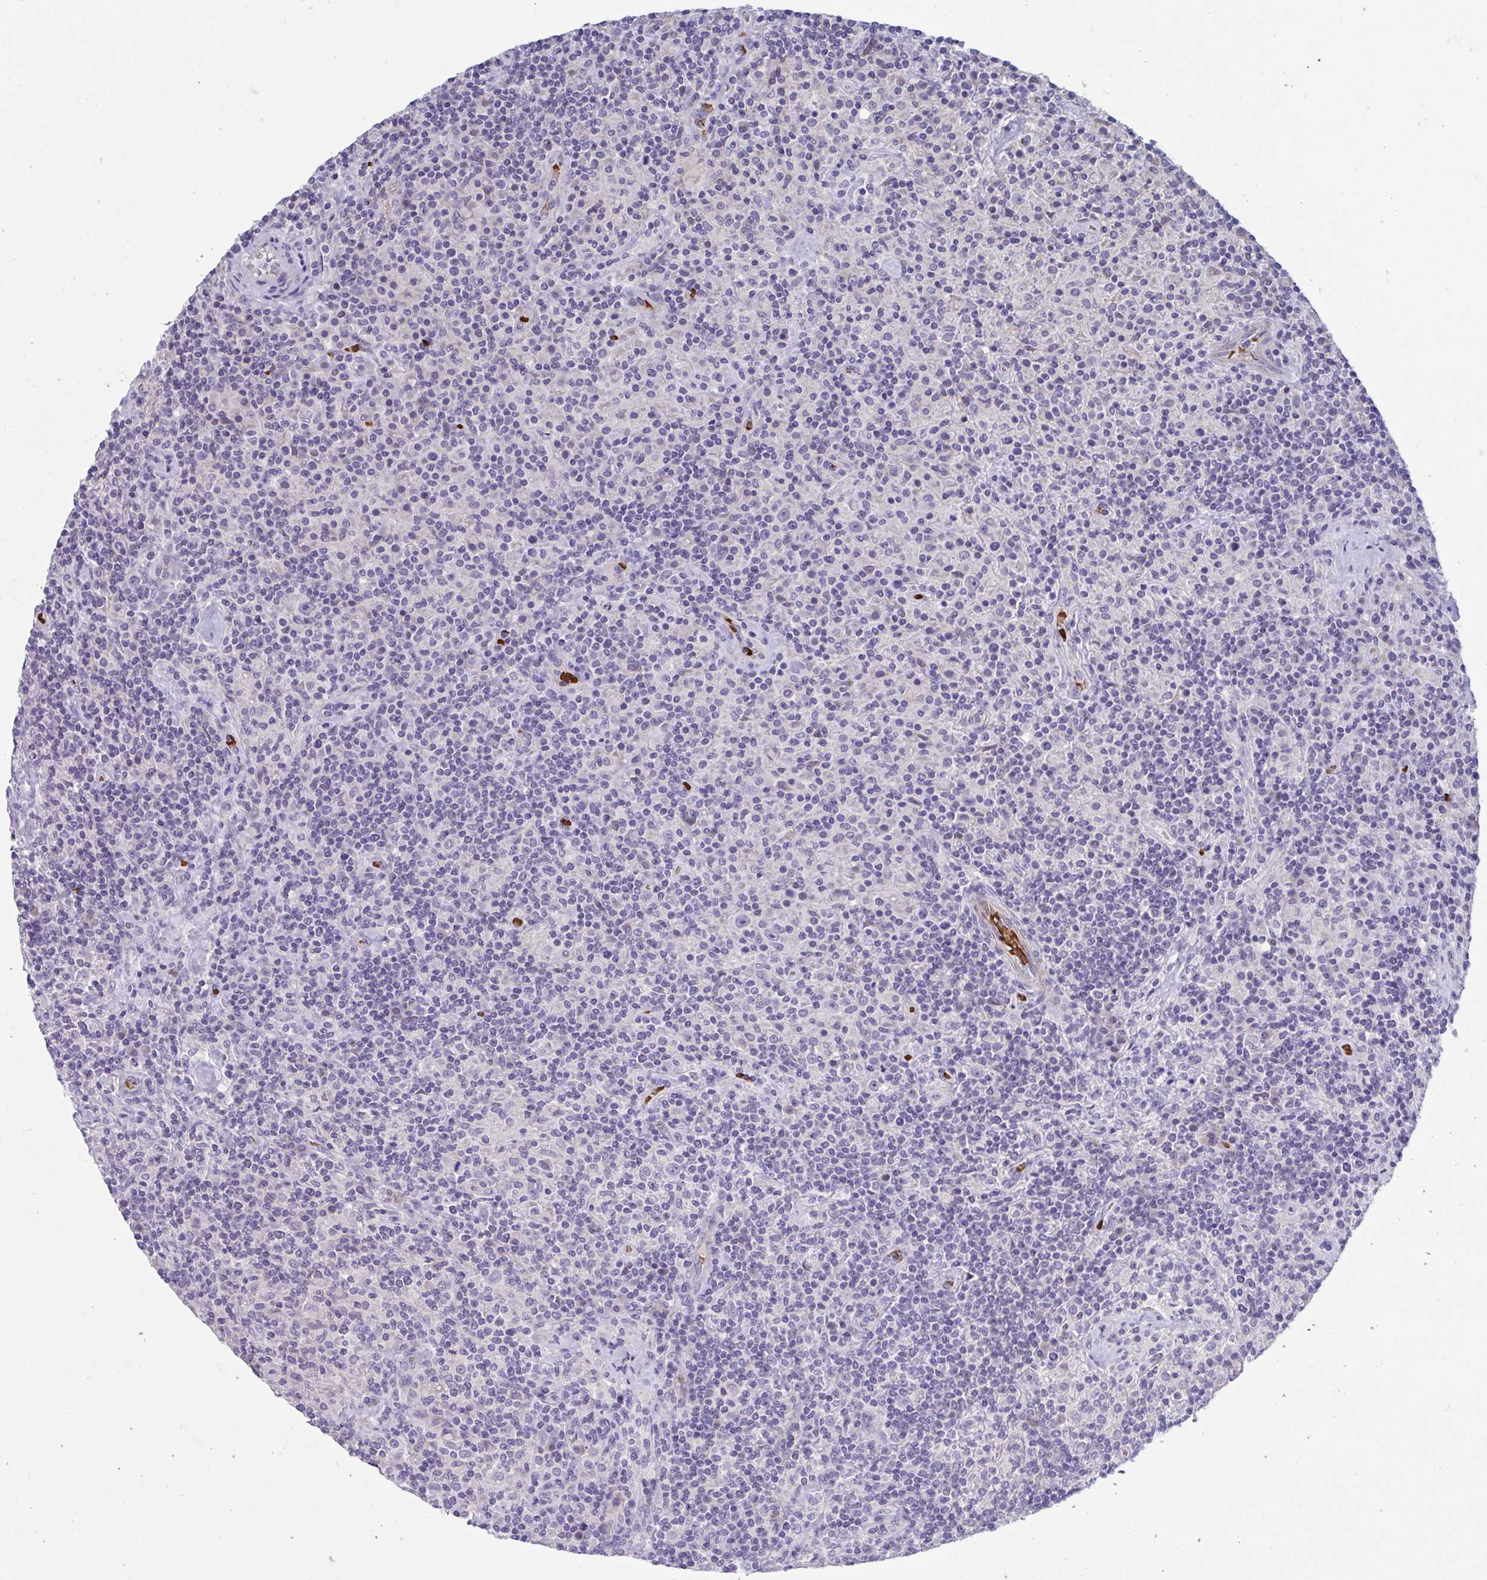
{"staining": {"intensity": "negative", "quantity": "none", "location": "none"}, "tissue": "lymphoma", "cell_type": "Tumor cells", "image_type": "cancer", "snomed": [{"axis": "morphology", "description": "Hodgkin's disease, NOS"}, {"axis": "topography", "description": "Lymph node"}], "caption": "High power microscopy photomicrograph of an immunohistochemistry (IHC) micrograph of Hodgkin's disease, revealing no significant staining in tumor cells.", "gene": "TTC30B", "patient": {"sex": "male", "age": 70}}